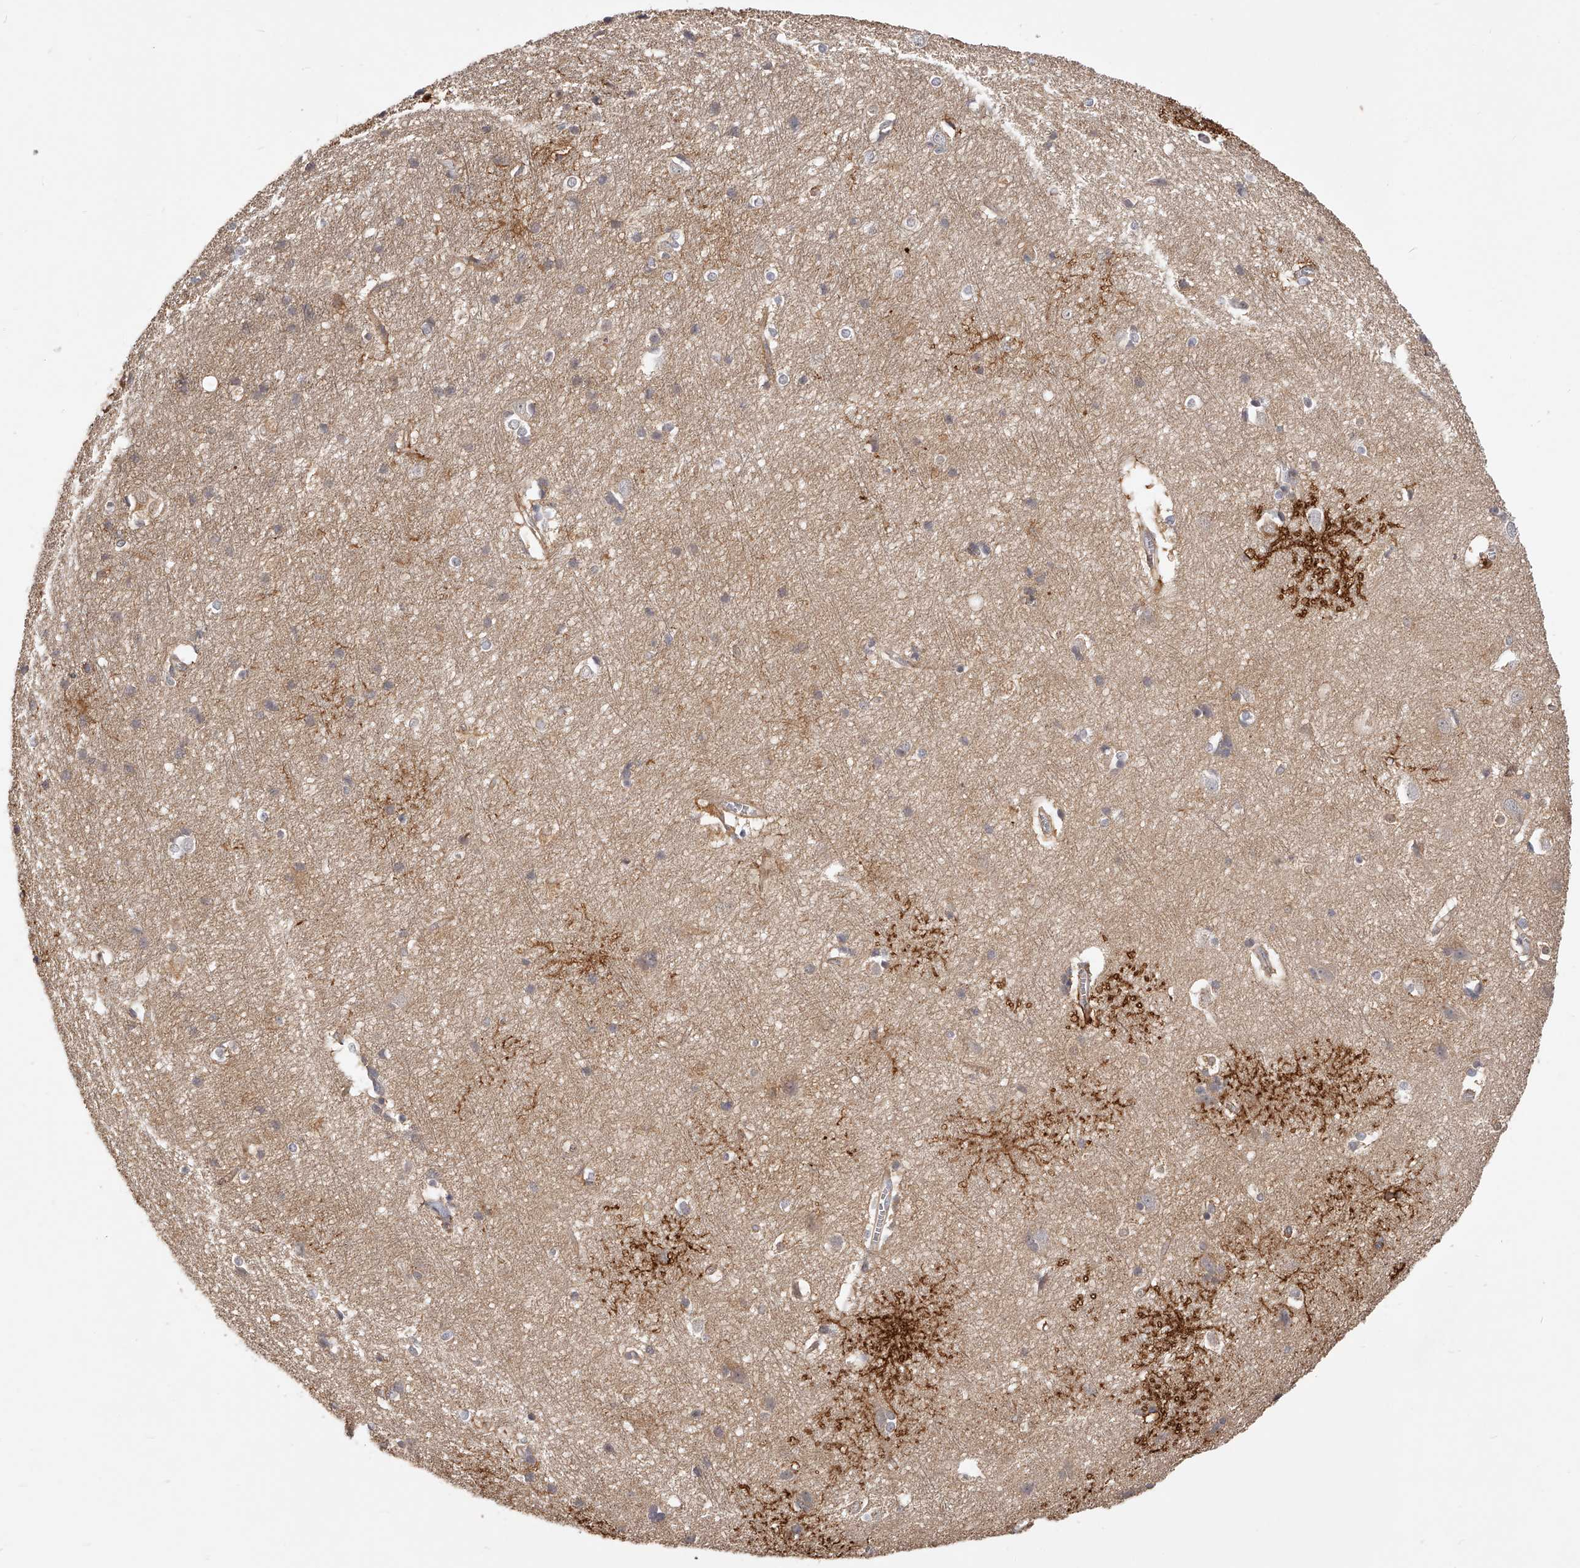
{"staining": {"intensity": "negative", "quantity": "none", "location": "none"}, "tissue": "cerebral cortex", "cell_type": "Endothelial cells", "image_type": "normal", "snomed": [{"axis": "morphology", "description": "Normal tissue, NOS"}, {"axis": "topography", "description": "Cerebral cortex"}], "caption": "There is no significant staining in endothelial cells of cerebral cortex. (DAB (3,3'-diaminobenzidine) IHC with hematoxylin counter stain).", "gene": "ZNF582", "patient": {"sex": "male", "age": 54}}